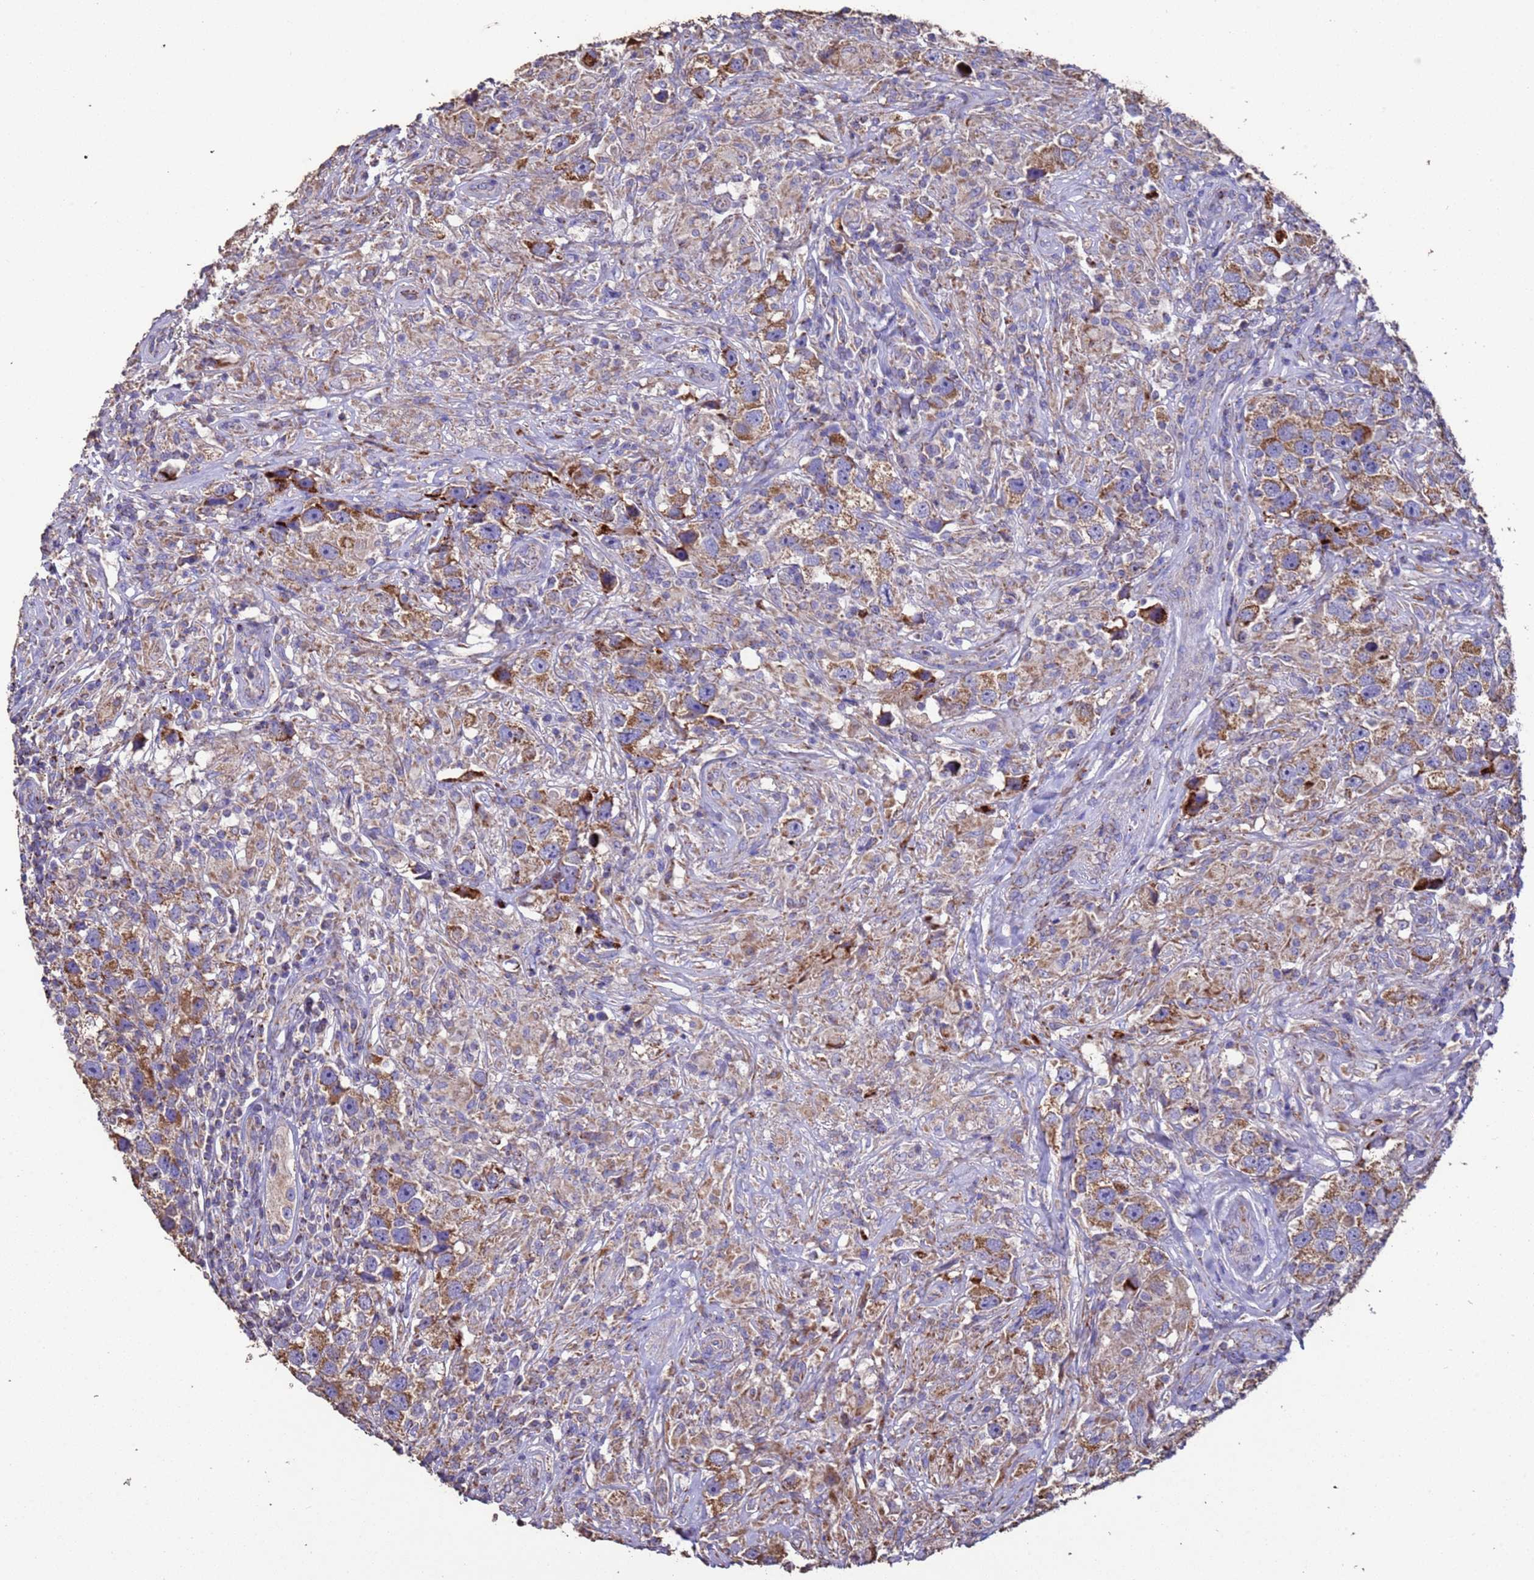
{"staining": {"intensity": "moderate", "quantity": ">75%", "location": "cytoplasmic/membranous"}, "tissue": "testis cancer", "cell_type": "Tumor cells", "image_type": "cancer", "snomed": [{"axis": "morphology", "description": "Seminoma, NOS"}, {"axis": "topography", "description": "Testis"}], "caption": "Immunohistochemistry micrograph of neoplastic tissue: human seminoma (testis) stained using IHC exhibits medium levels of moderate protein expression localized specifically in the cytoplasmic/membranous of tumor cells, appearing as a cytoplasmic/membranous brown color.", "gene": "ZNFX1", "patient": {"sex": "male", "age": 49}}